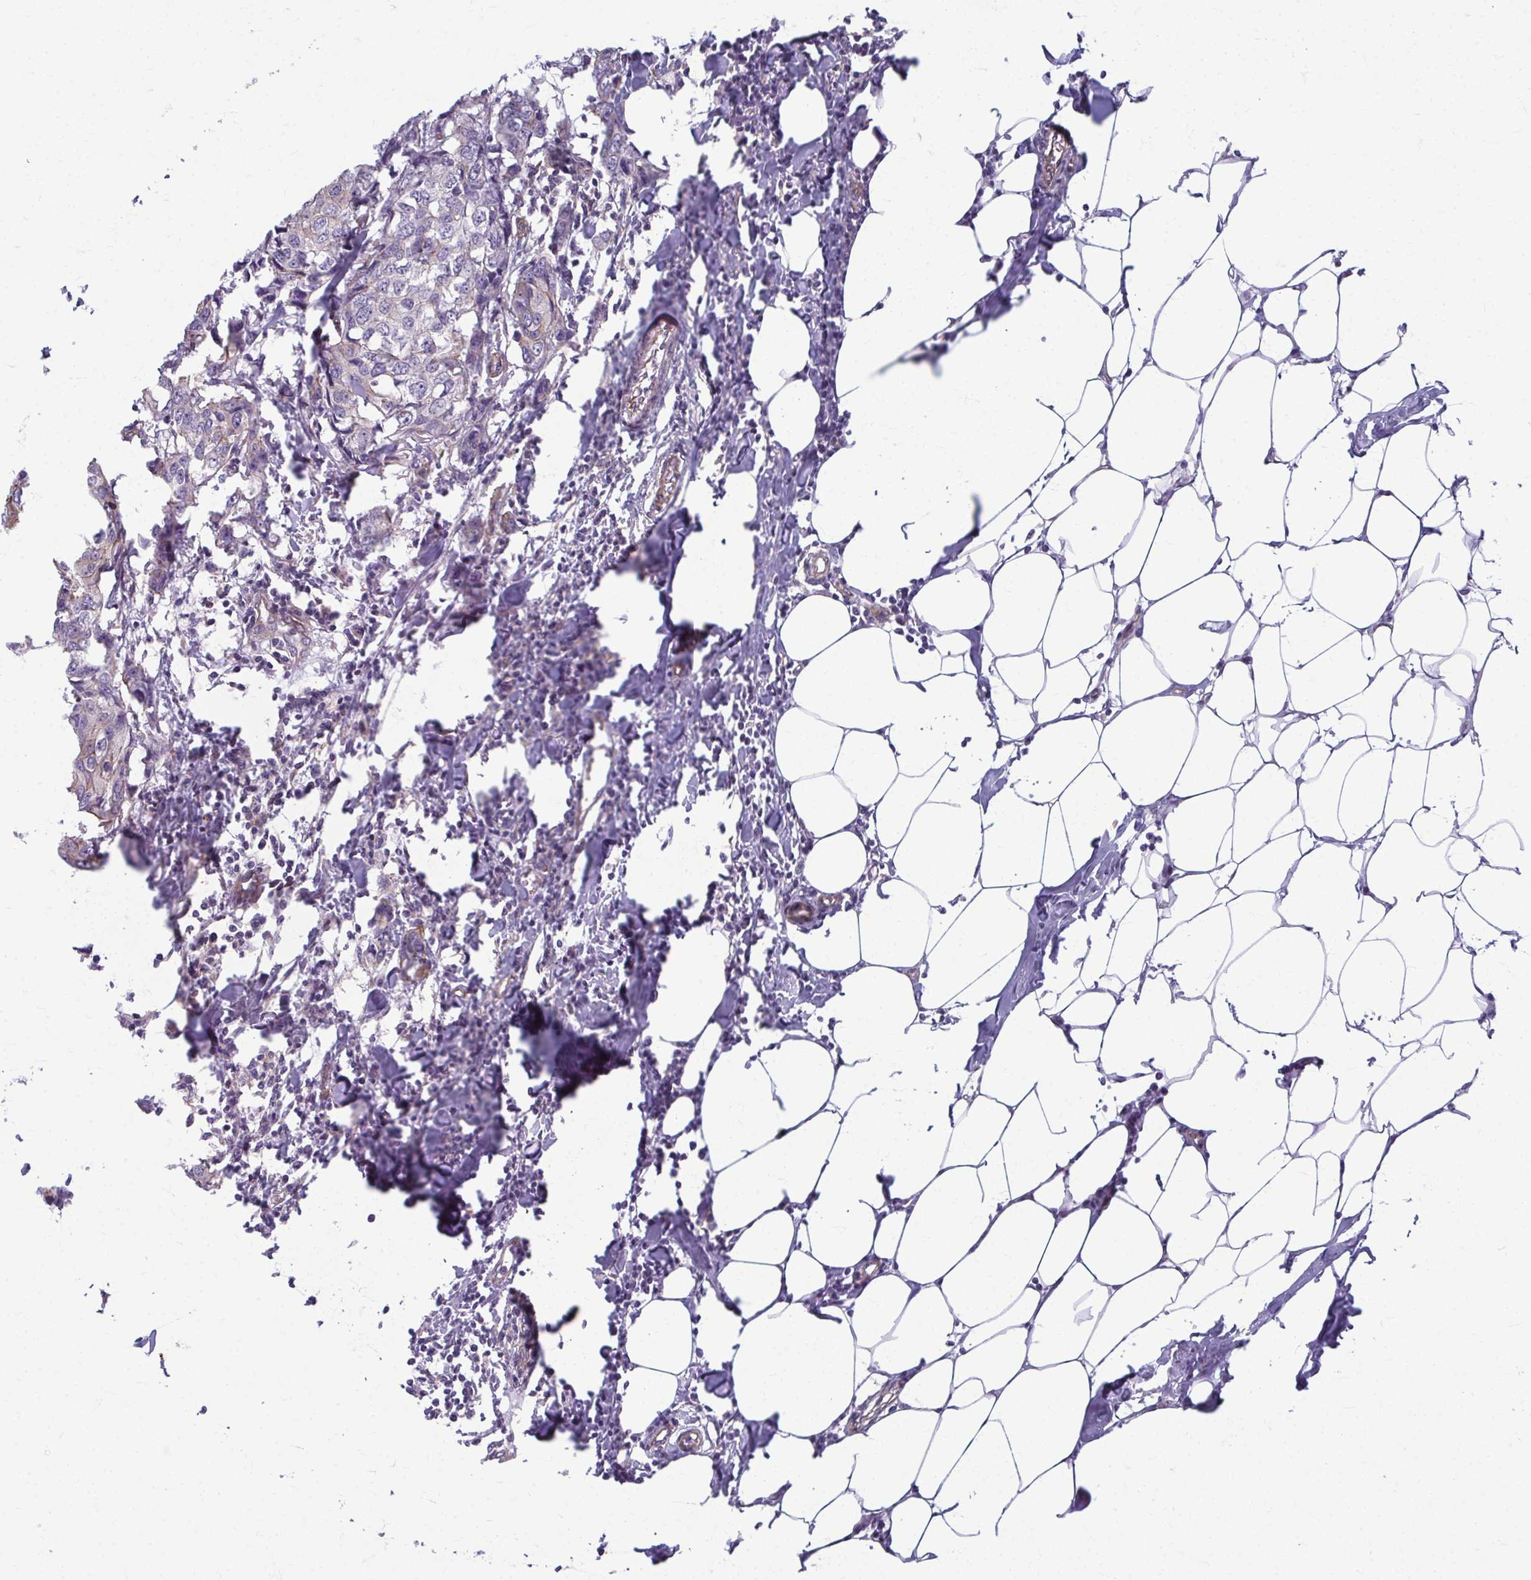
{"staining": {"intensity": "negative", "quantity": "none", "location": "none"}, "tissue": "breast cancer", "cell_type": "Tumor cells", "image_type": "cancer", "snomed": [{"axis": "morphology", "description": "Duct carcinoma"}, {"axis": "topography", "description": "Breast"}], "caption": "A micrograph of intraductal carcinoma (breast) stained for a protein exhibits no brown staining in tumor cells.", "gene": "EID2B", "patient": {"sex": "female", "age": 27}}